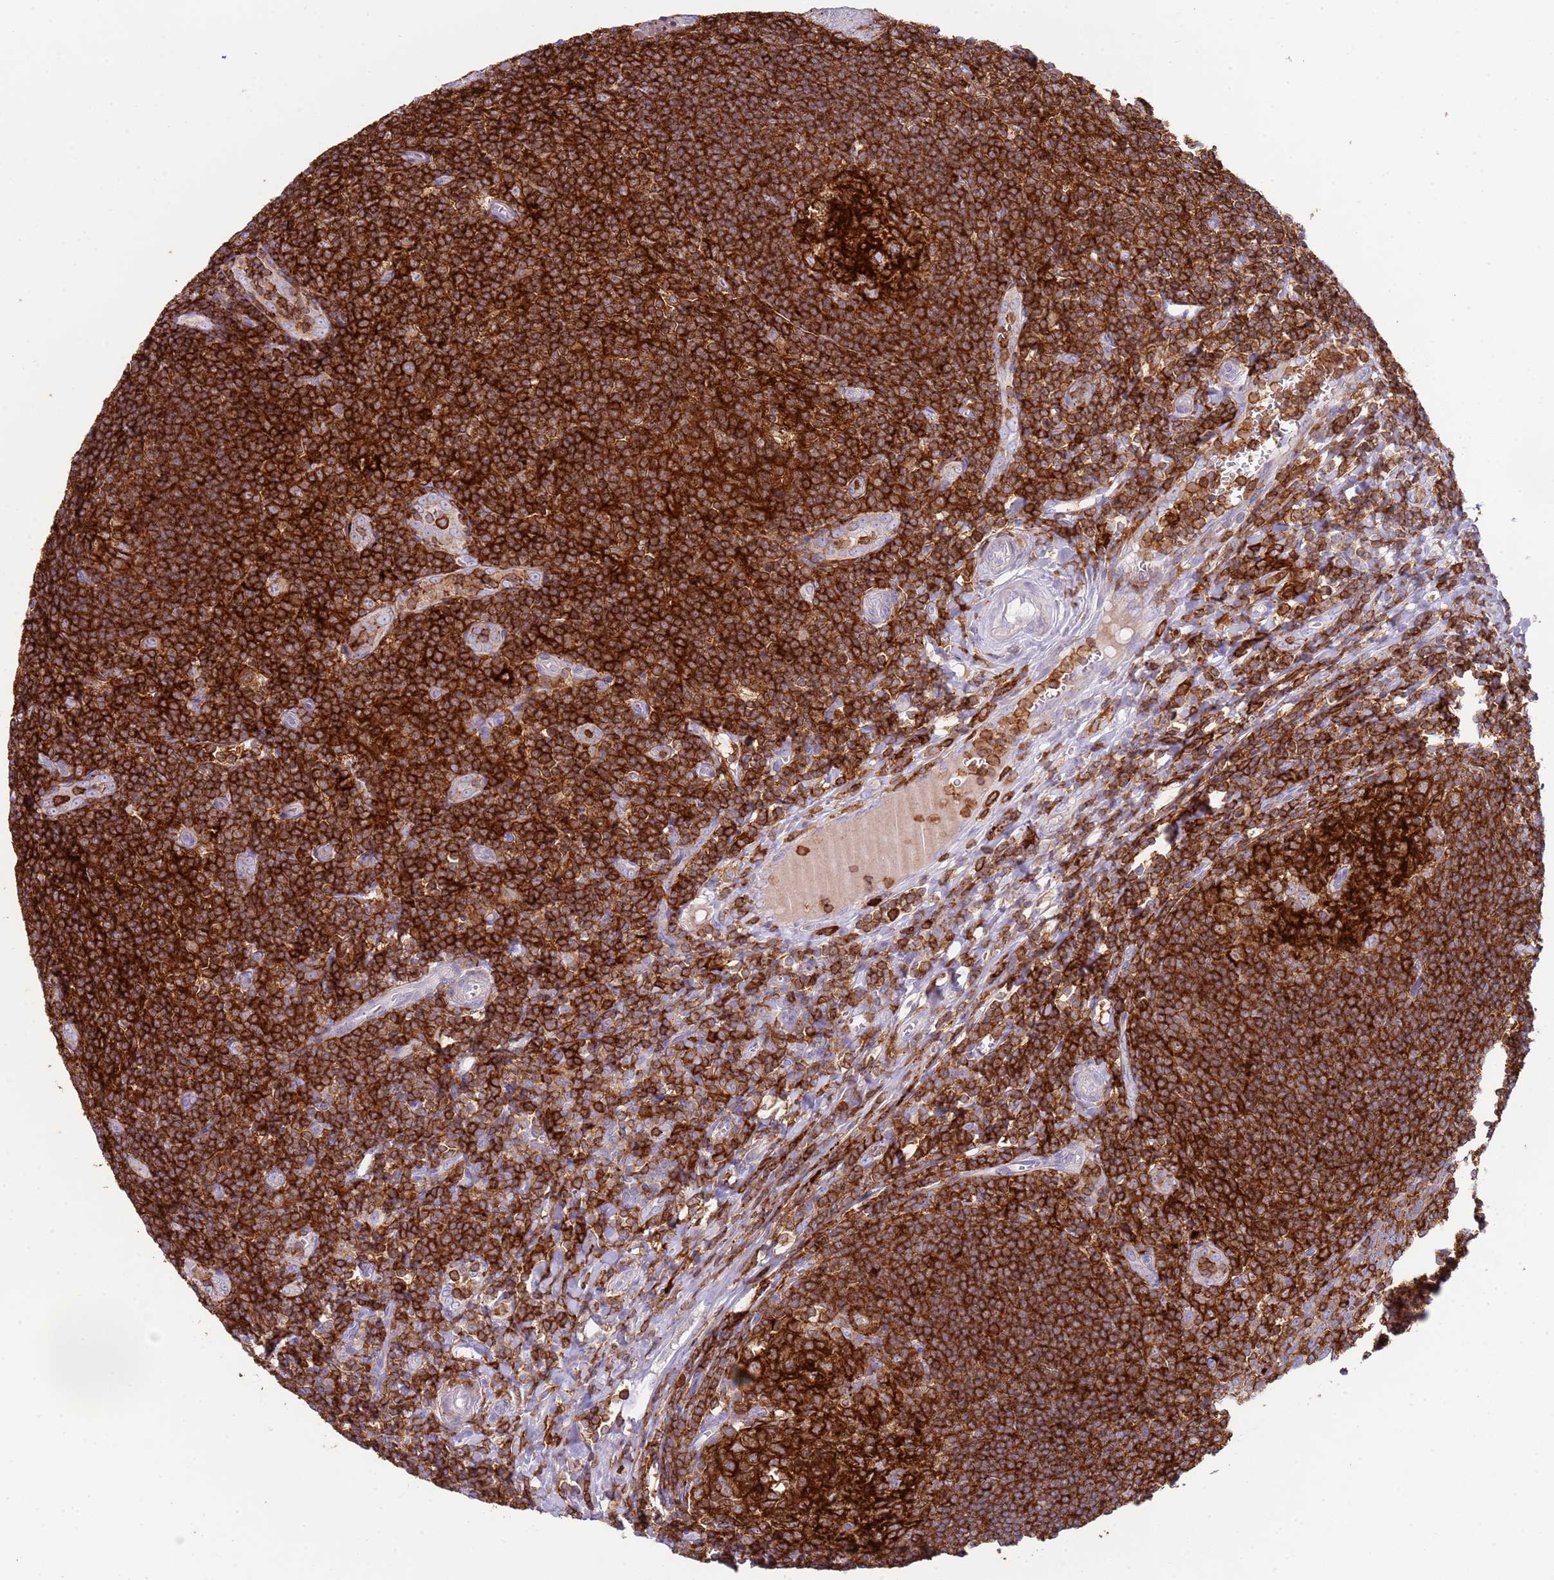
{"staining": {"intensity": "strong", "quantity": ">75%", "location": "cytoplasmic/membranous"}, "tissue": "tonsil", "cell_type": "Germinal center cells", "image_type": "normal", "snomed": [{"axis": "morphology", "description": "Normal tissue, NOS"}, {"axis": "topography", "description": "Tonsil"}], "caption": "Tonsil was stained to show a protein in brown. There is high levels of strong cytoplasmic/membranous expression in approximately >75% of germinal center cells.", "gene": "TTPAL", "patient": {"sex": "male", "age": 27}}